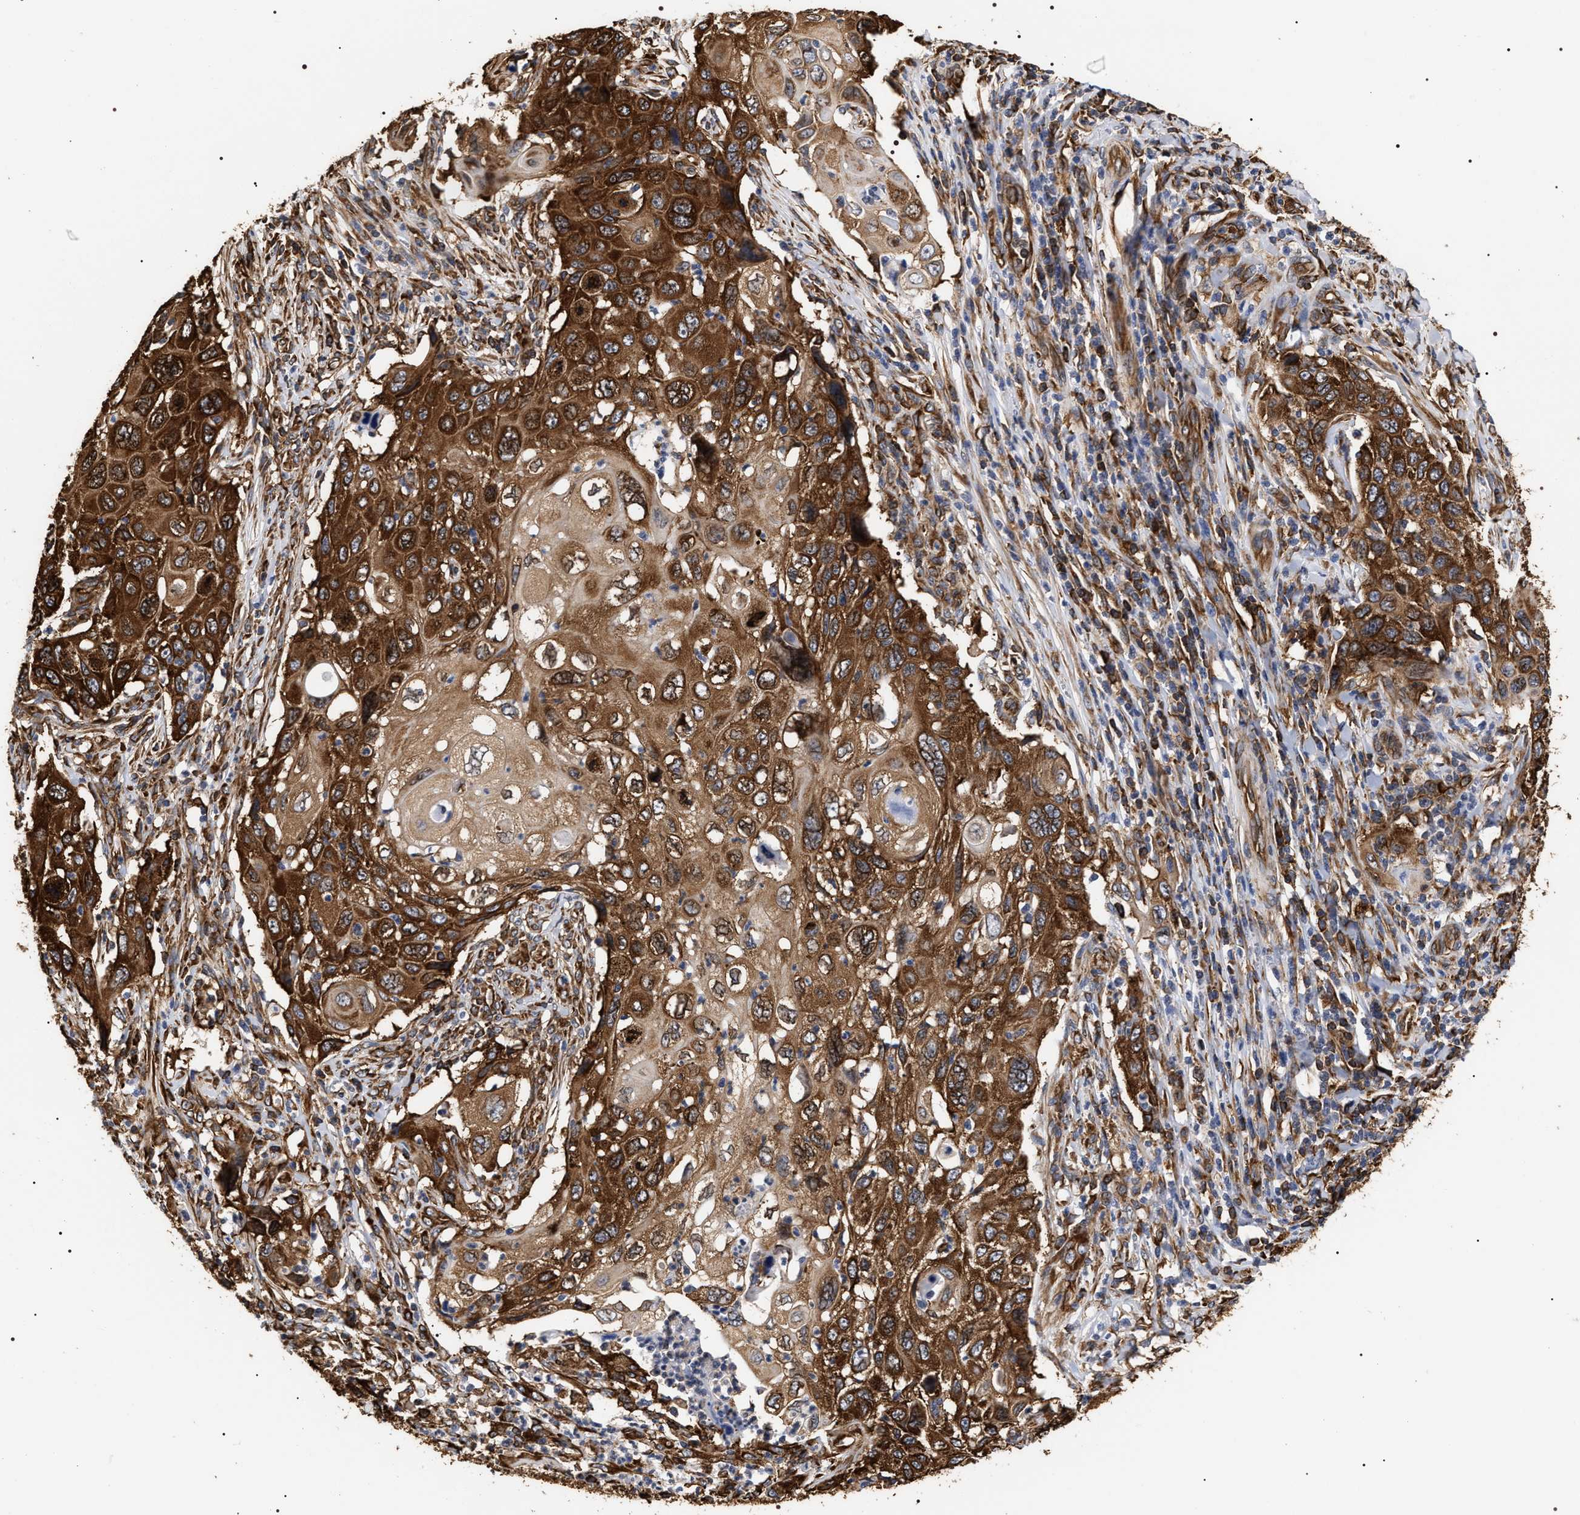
{"staining": {"intensity": "strong", "quantity": ">75%", "location": "cytoplasmic/membranous"}, "tissue": "cervical cancer", "cell_type": "Tumor cells", "image_type": "cancer", "snomed": [{"axis": "morphology", "description": "Squamous cell carcinoma, NOS"}, {"axis": "topography", "description": "Cervix"}], "caption": "Cervical cancer (squamous cell carcinoma) stained for a protein (brown) reveals strong cytoplasmic/membranous positive staining in approximately >75% of tumor cells.", "gene": "SERBP1", "patient": {"sex": "female", "age": 70}}